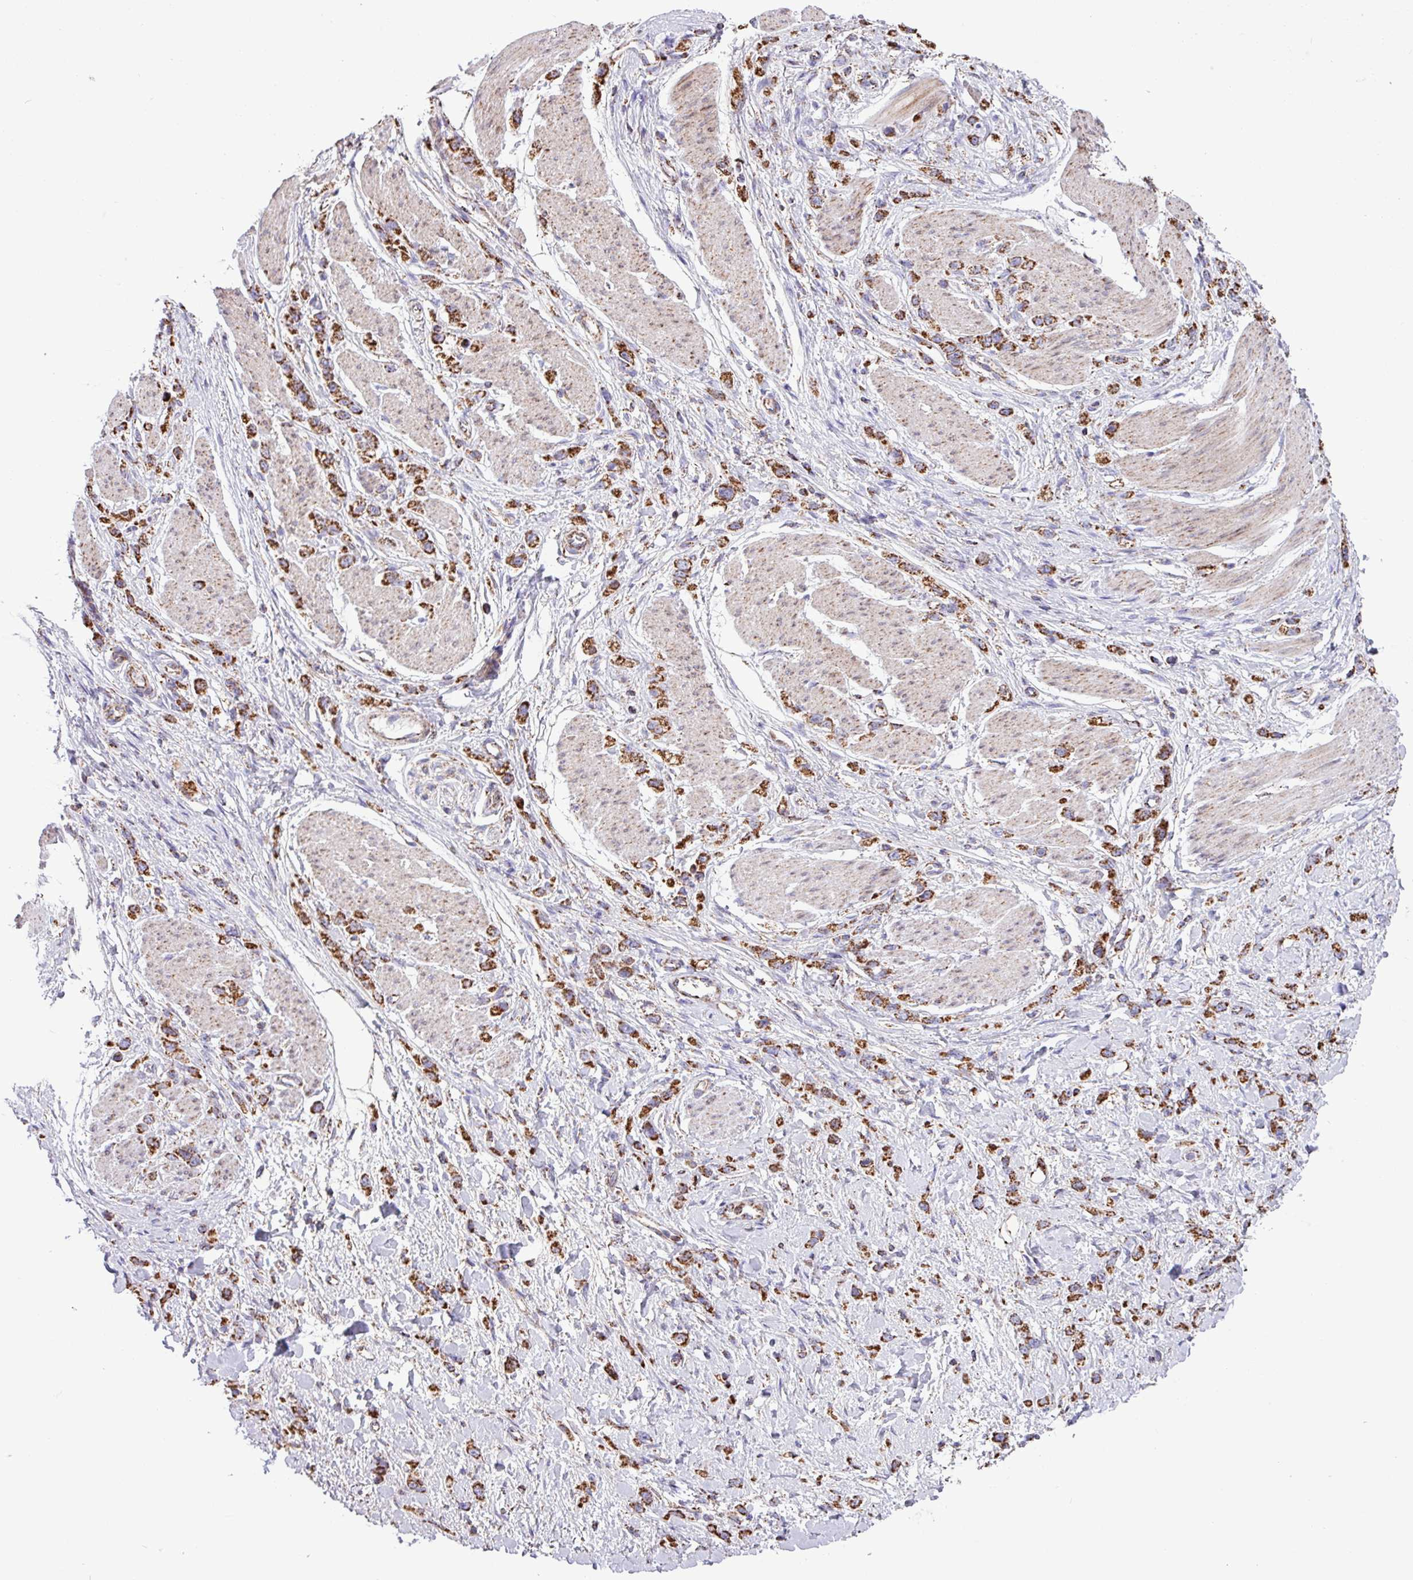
{"staining": {"intensity": "strong", "quantity": ">75%", "location": "cytoplasmic/membranous"}, "tissue": "stomach cancer", "cell_type": "Tumor cells", "image_type": "cancer", "snomed": [{"axis": "morphology", "description": "Adenocarcinoma, NOS"}, {"axis": "topography", "description": "Stomach"}], "caption": "Protein staining by immunohistochemistry (IHC) exhibits strong cytoplasmic/membranous expression in about >75% of tumor cells in stomach adenocarcinoma.", "gene": "RTL3", "patient": {"sex": "female", "age": 65}}